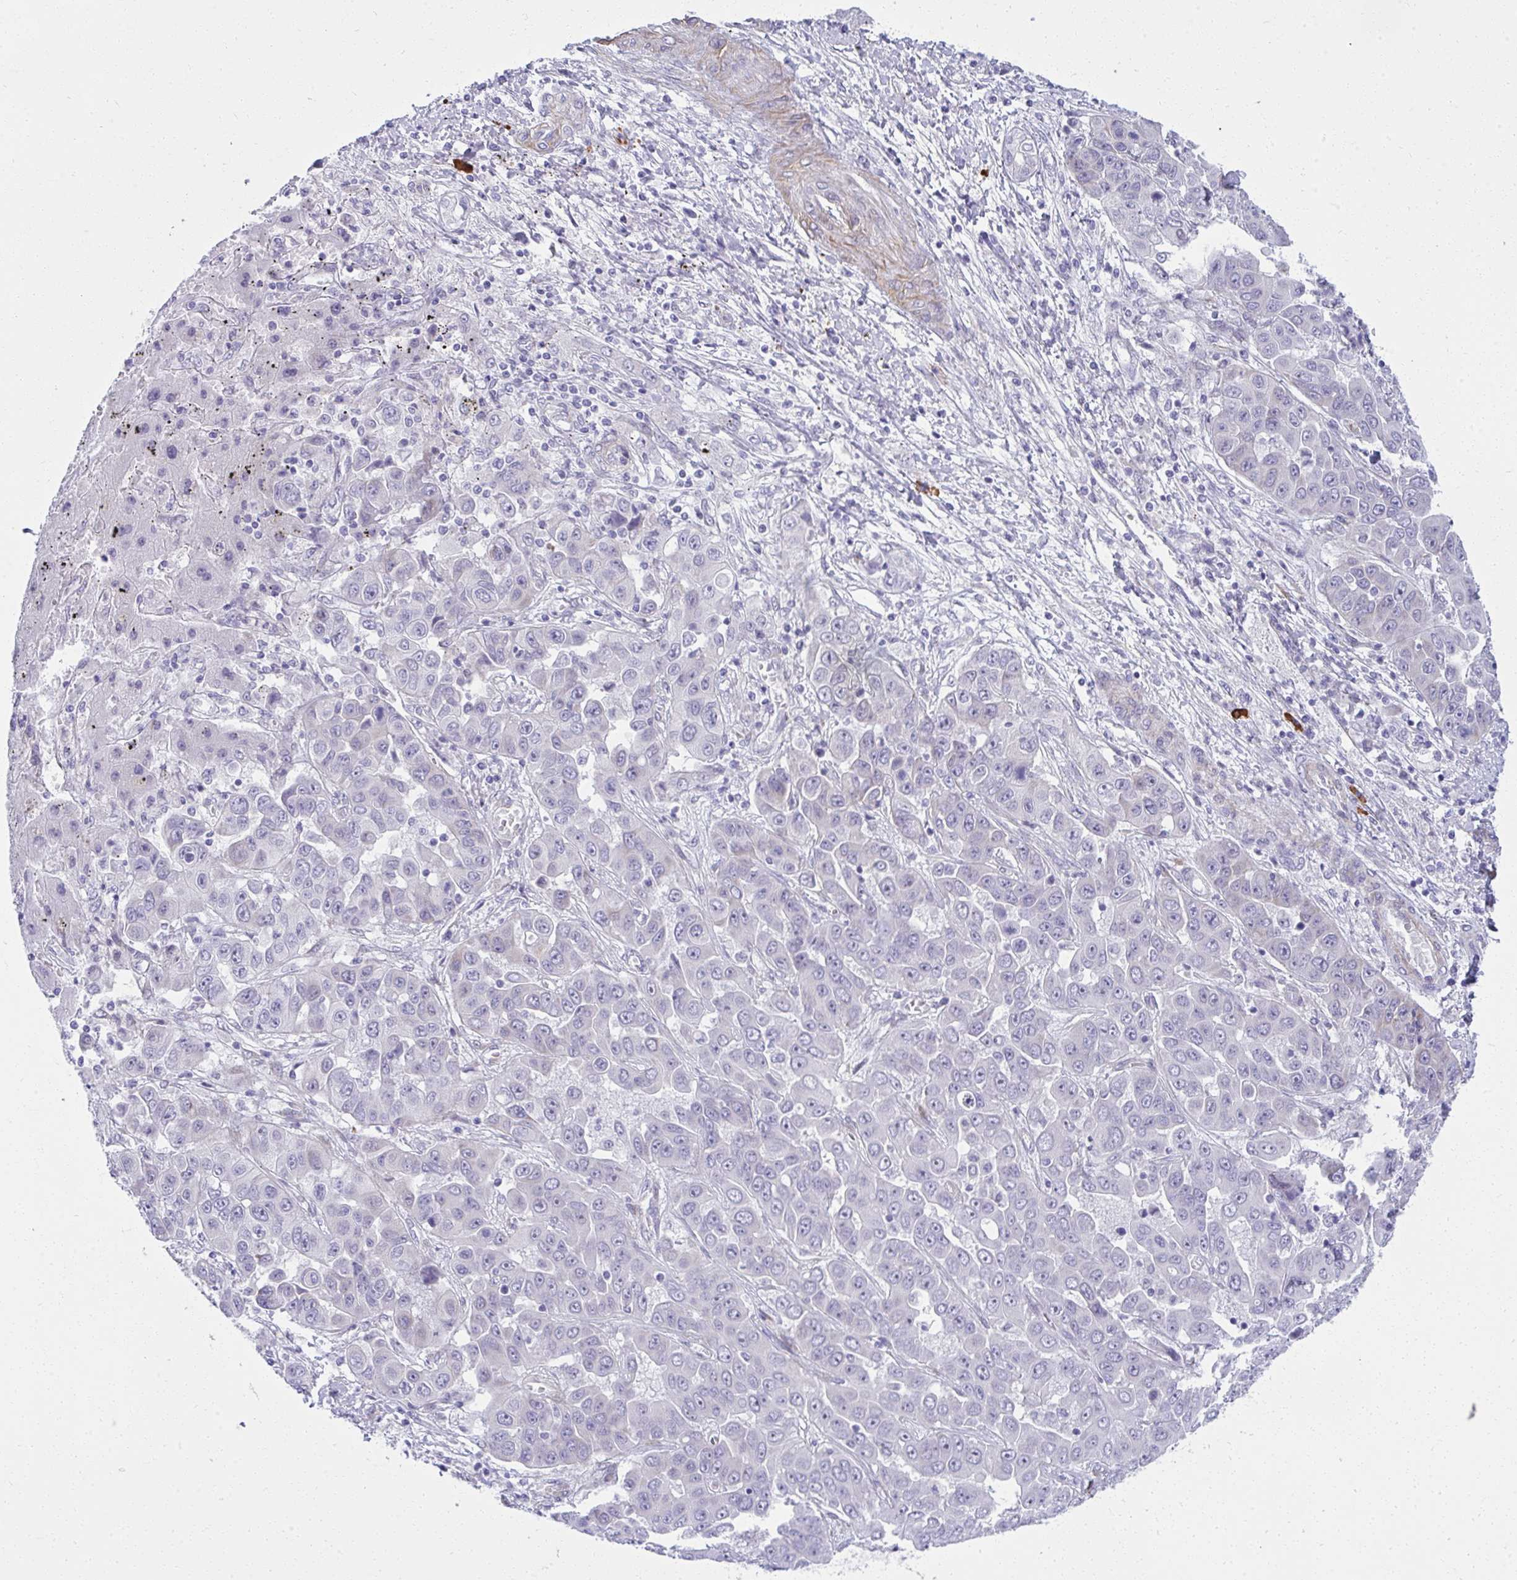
{"staining": {"intensity": "negative", "quantity": "none", "location": "none"}, "tissue": "liver cancer", "cell_type": "Tumor cells", "image_type": "cancer", "snomed": [{"axis": "morphology", "description": "Cholangiocarcinoma"}, {"axis": "topography", "description": "Liver"}], "caption": "Cholangiocarcinoma (liver) stained for a protein using IHC reveals no positivity tumor cells.", "gene": "PUS7L", "patient": {"sex": "female", "age": 52}}